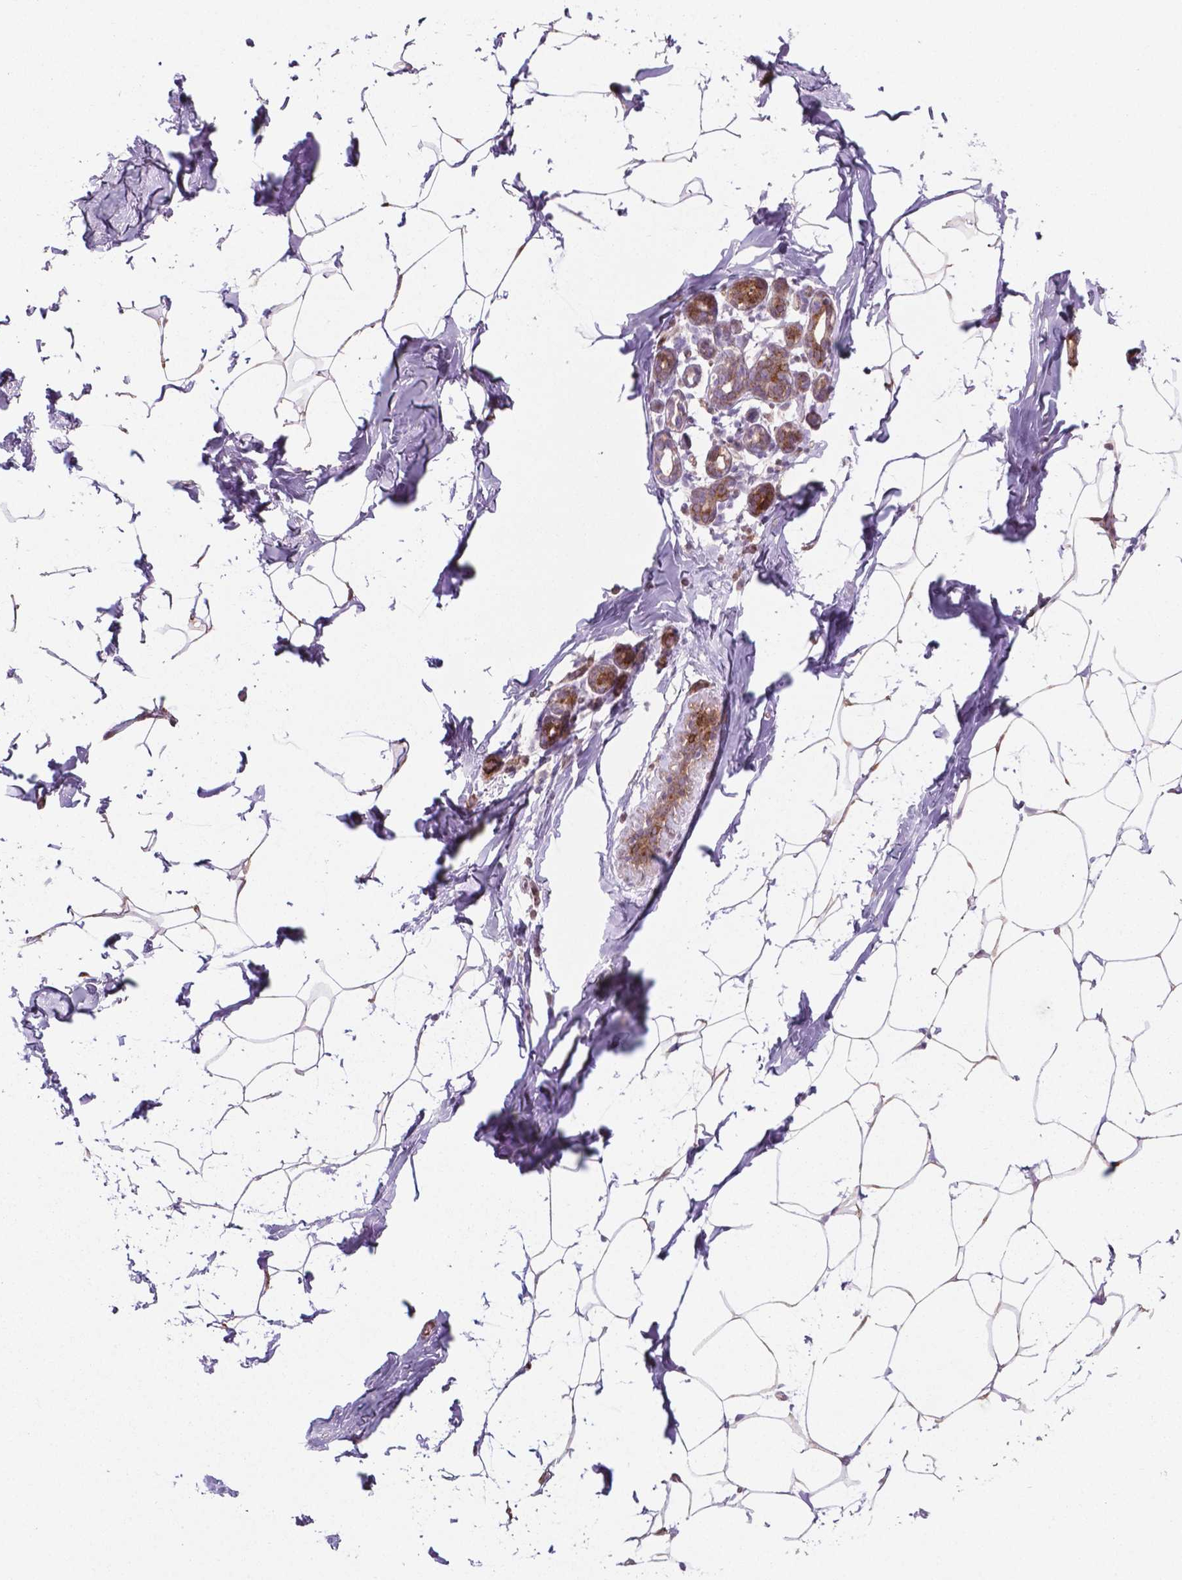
{"staining": {"intensity": "weak", "quantity": "25%-75%", "location": "cytoplasmic/membranous"}, "tissue": "breast", "cell_type": "Adipocytes", "image_type": "normal", "snomed": [{"axis": "morphology", "description": "Normal tissue, NOS"}, {"axis": "topography", "description": "Breast"}], "caption": "The immunohistochemical stain highlights weak cytoplasmic/membranous positivity in adipocytes of normal breast. Nuclei are stained in blue.", "gene": "LDHA", "patient": {"sex": "female", "age": 32}}